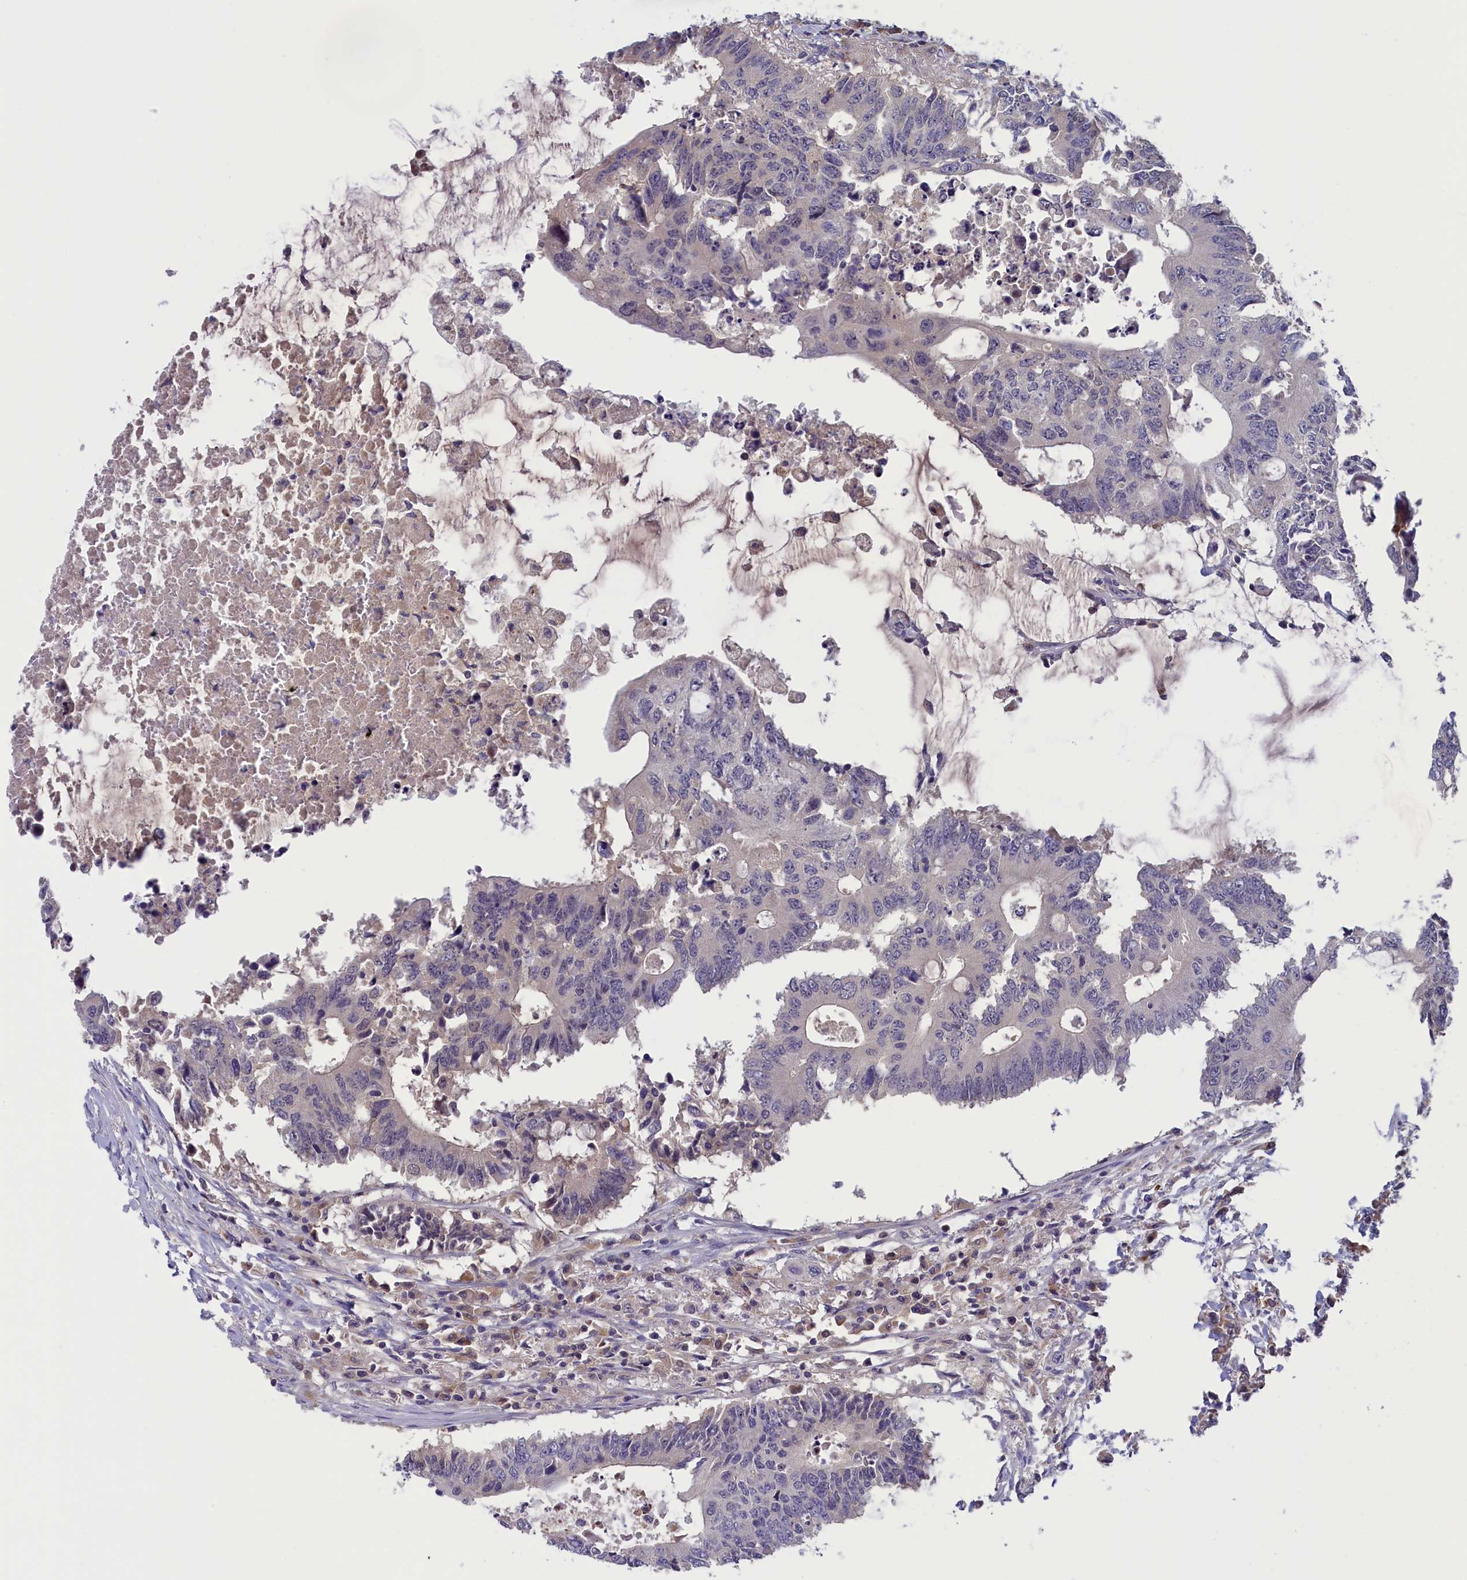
{"staining": {"intensity": "negative", "quantity": "none", "location": "none"}, "tissue": "colorectal cancer", "cell_type": "Tumor cells", "image_type": "cancer", "snomed": [{"axis": "morphology", "description": "Adenocarcinoma, NOS"}, {"axis": "topography", "description": "Colon"}], "caption": "A high-resolution photomicrograph shows immunohistochemistry (IHC) staining of adenocarcinoma (colorectal), which exhibits no significant expression in tumor cells.", "gene": "STYX", "patient": {"sex": "male", "age": 71}}